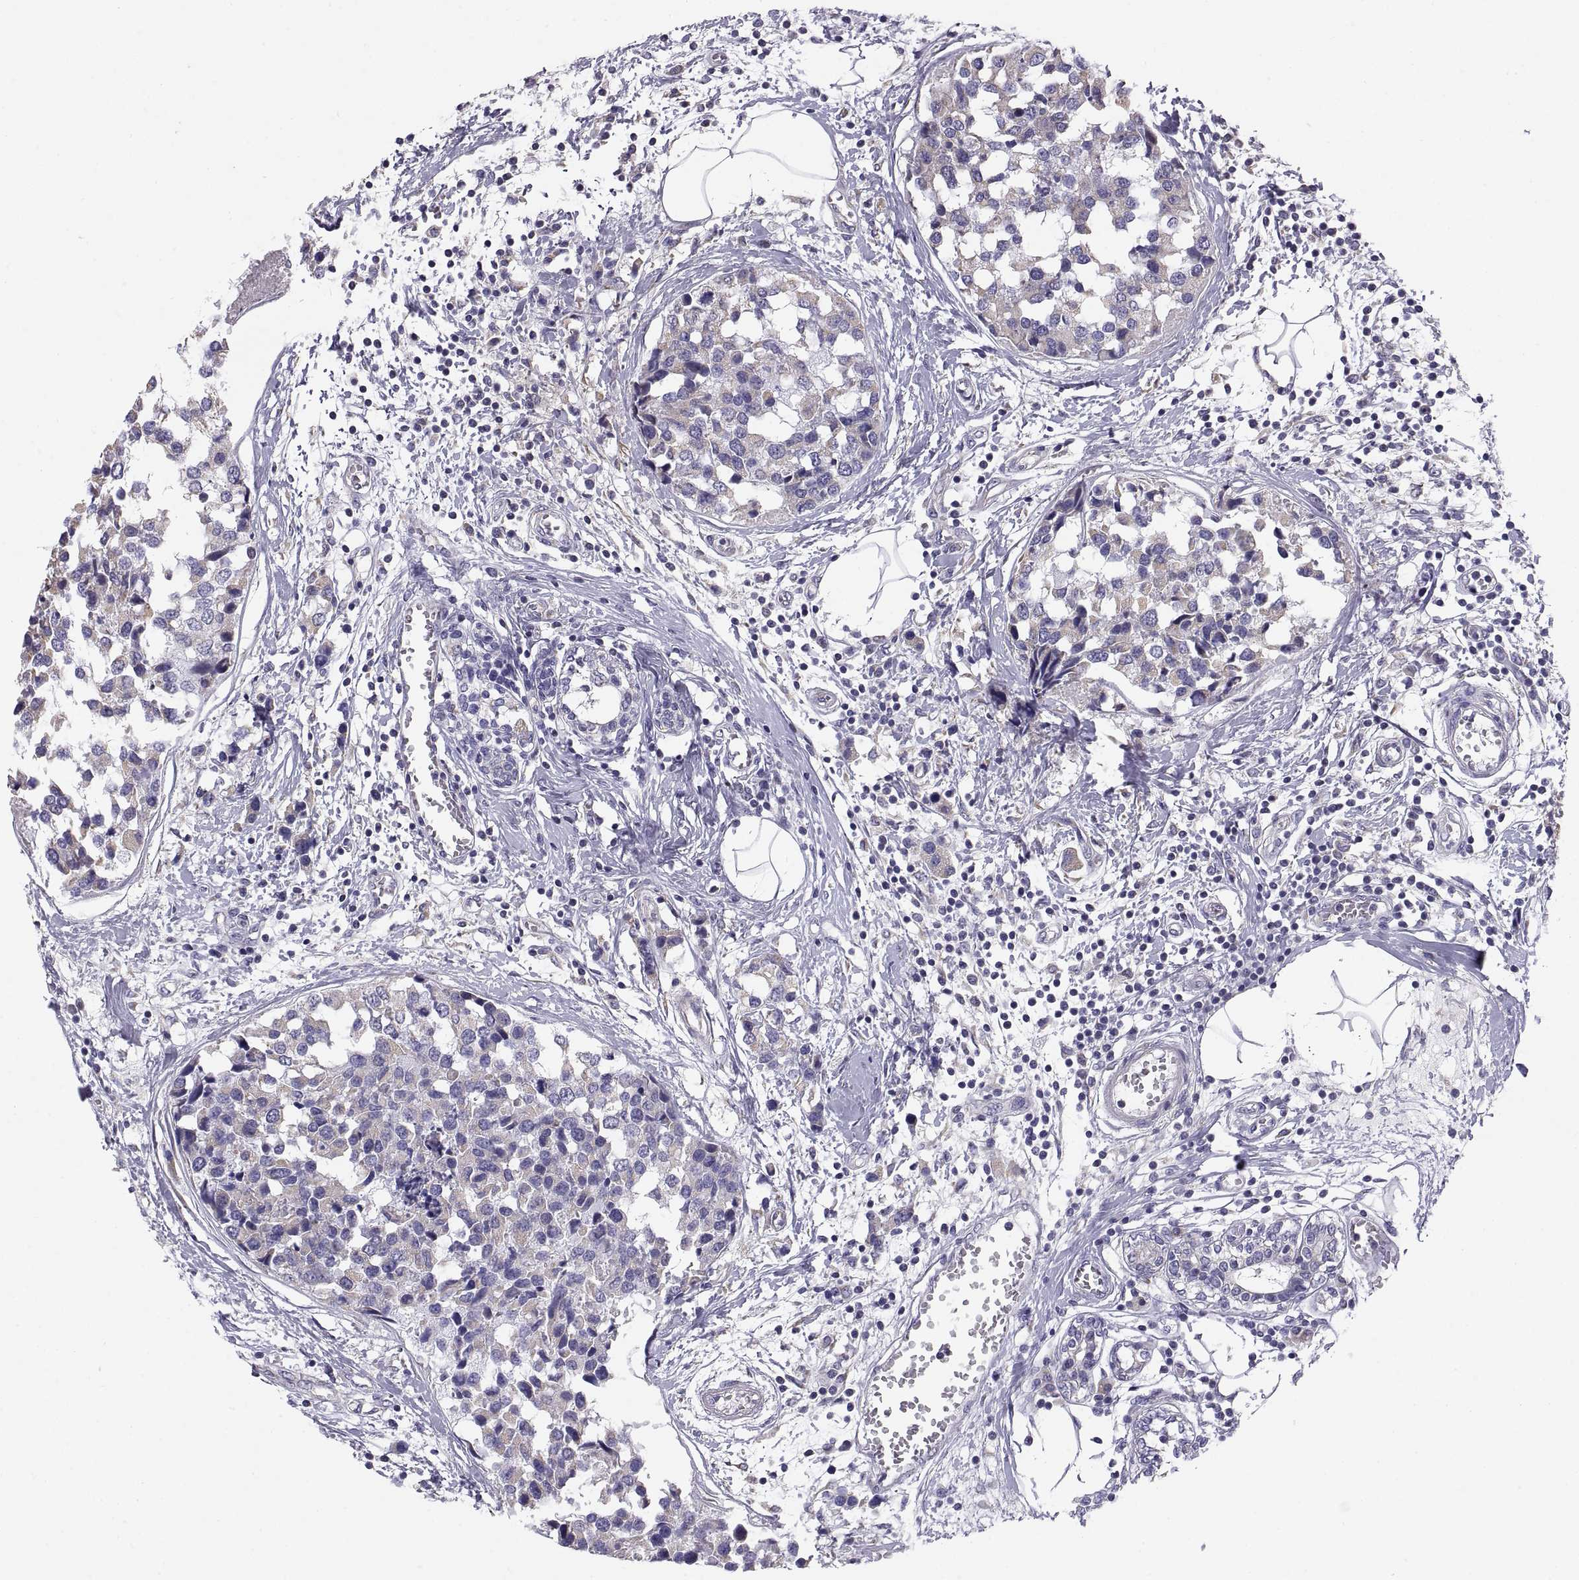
{"staining": {"intensity": "negative", "quantity": "none", "location": "none"}, "tissue": "breast cancer", "cell_type": "Tumor cells", "image_type": "cancer", "snomed": [{"axis": "morphology", "description": "Lobular carcinoma"}, {"axis": "topography", "description": "Breast"}], "caption": "Human breast cancer (lobular carcinoma) stained for a protein using immunohistochemistry (IHC) demonstrates no expression in tumor cells.", "gene": "TNNC1", "patient": {"sex": "female", "age": 59}}